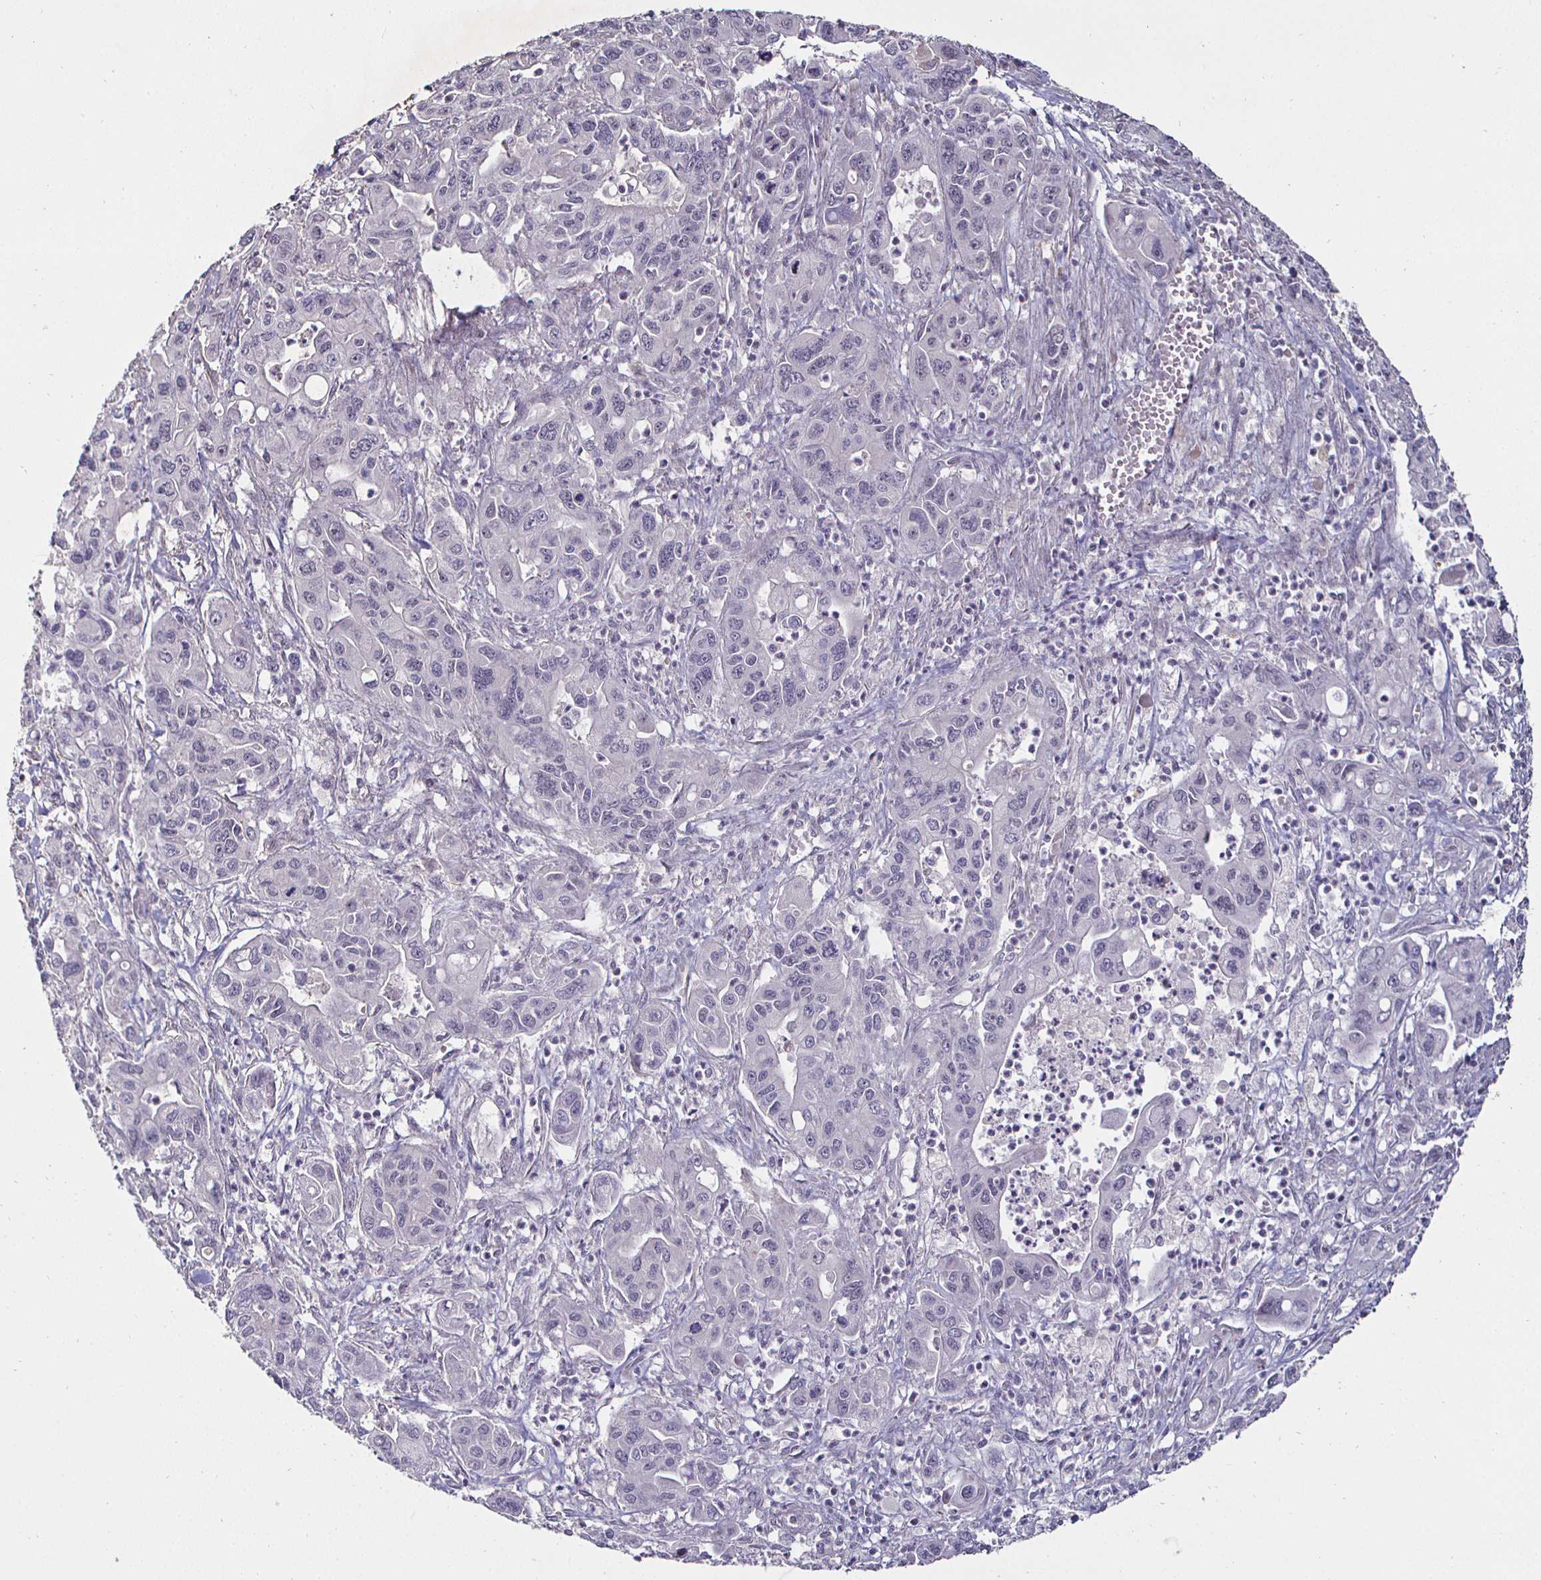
{"staining": {"intensity": "negative", "quantity": "none", "location": "none"}, "tissue": "pancreatic cancer", "cell_type": "Tumor cells", "image_type": "cancer", "snomed": [{"axis": "morphology", "description": "Adenocarcinoma, NOS"}, {"axis": "topography", "description": "Pancreas"}], "caption": "IHC histopathology image of pancreatic cancer stained for a protein (brown), which exhibits no staining in tumor cells. (DAB IHC, high magnification).", "gene": "MLH1", "patient": {"sex": "male", "age": 62}}